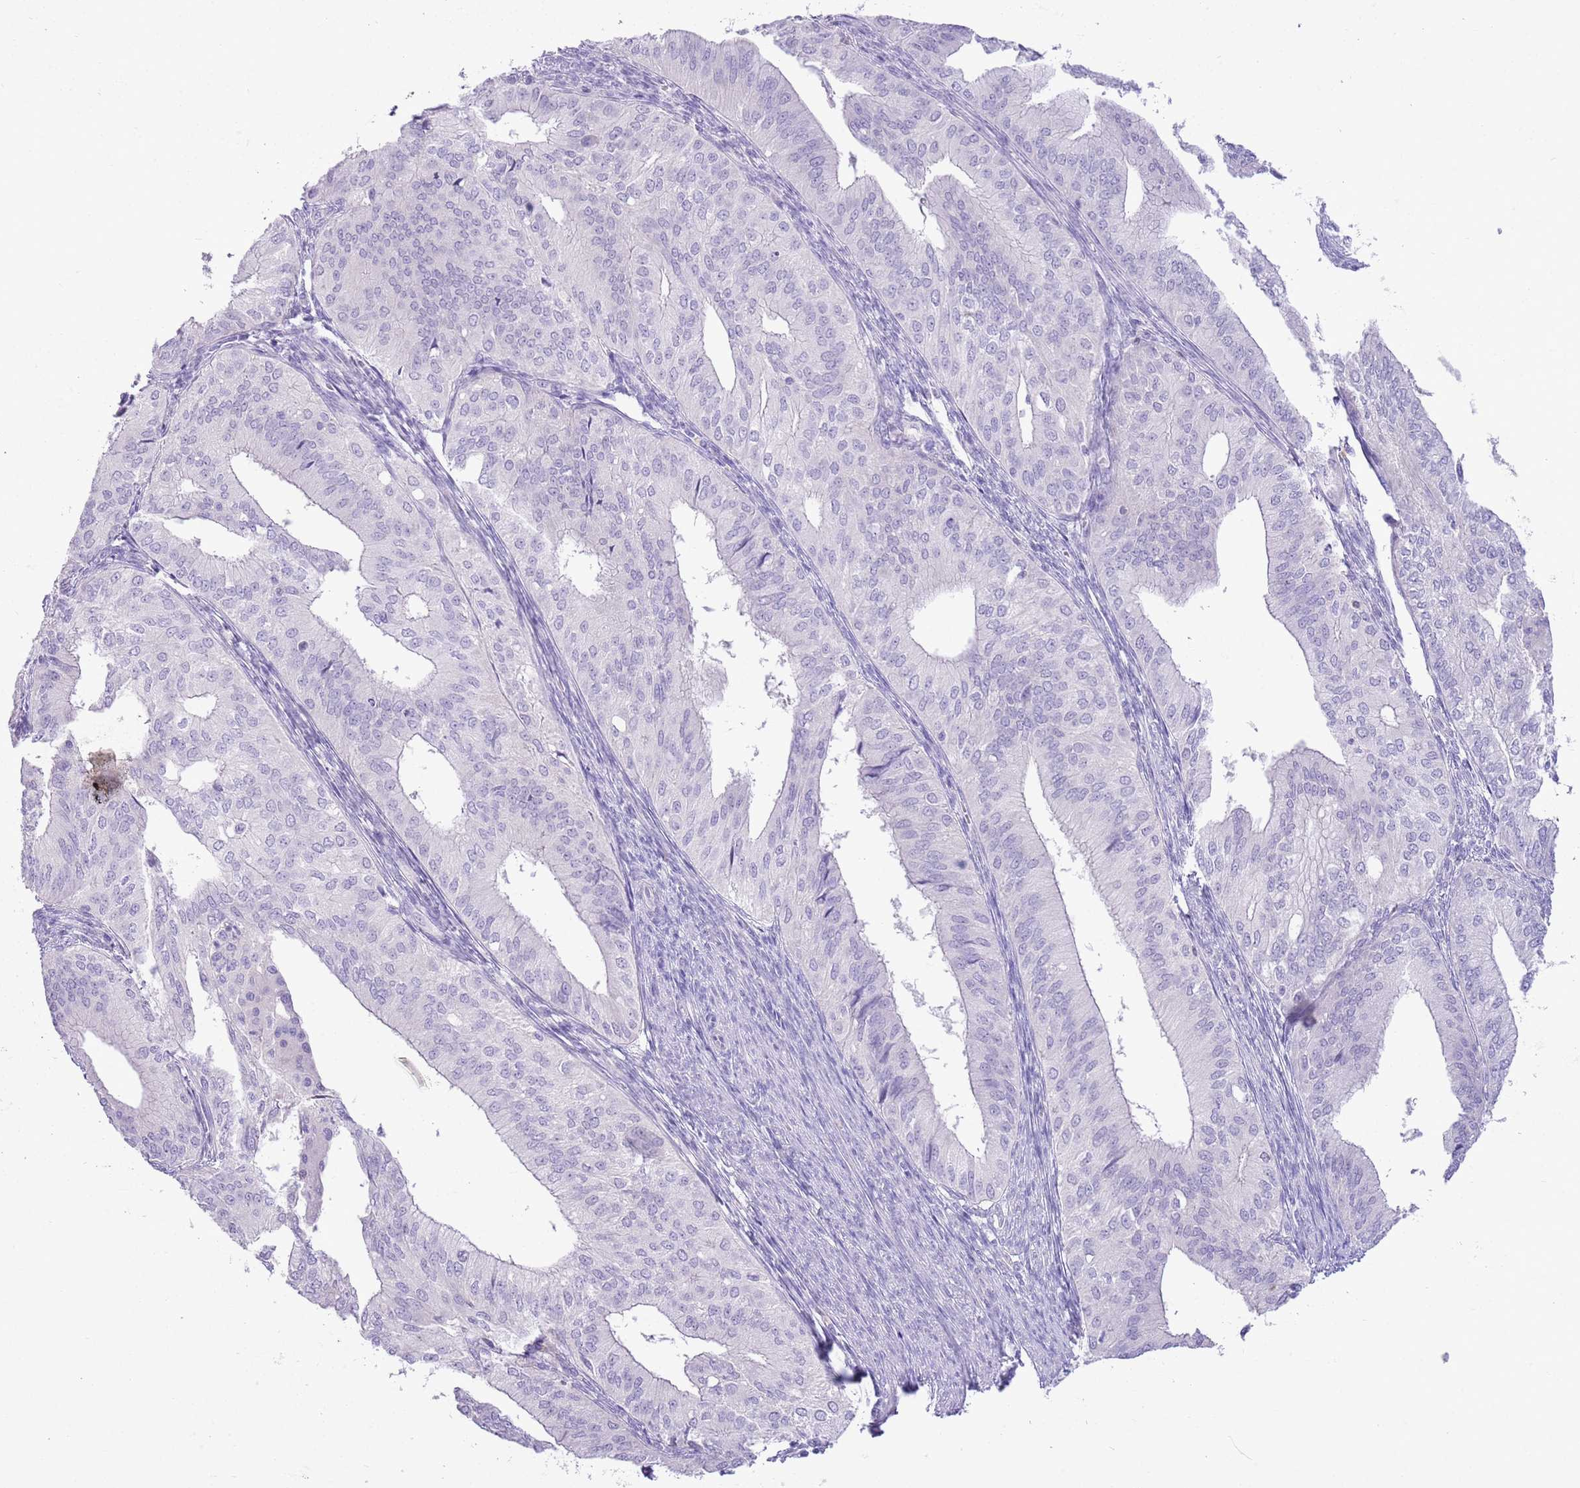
{"staining": {"intensity": "negative", "quantity": "none", "location": "none"}, "tissue": "endometrial cancer", "cell_type": "Tumor cells", "image_type": "cancer", "snomed": [{"axis": "morphology", "description": "Adenocarcinoma, NOS"}, {"axis": "topography", "description": "Endometrium"}], "caption": "Adenocarcinoma (endometrial) stained for a protein using immunohistochemistry (IHC) reveals no expression tumor cells.", "gene": "TOX2", "patient": {"sex": "female", "age": 50}}